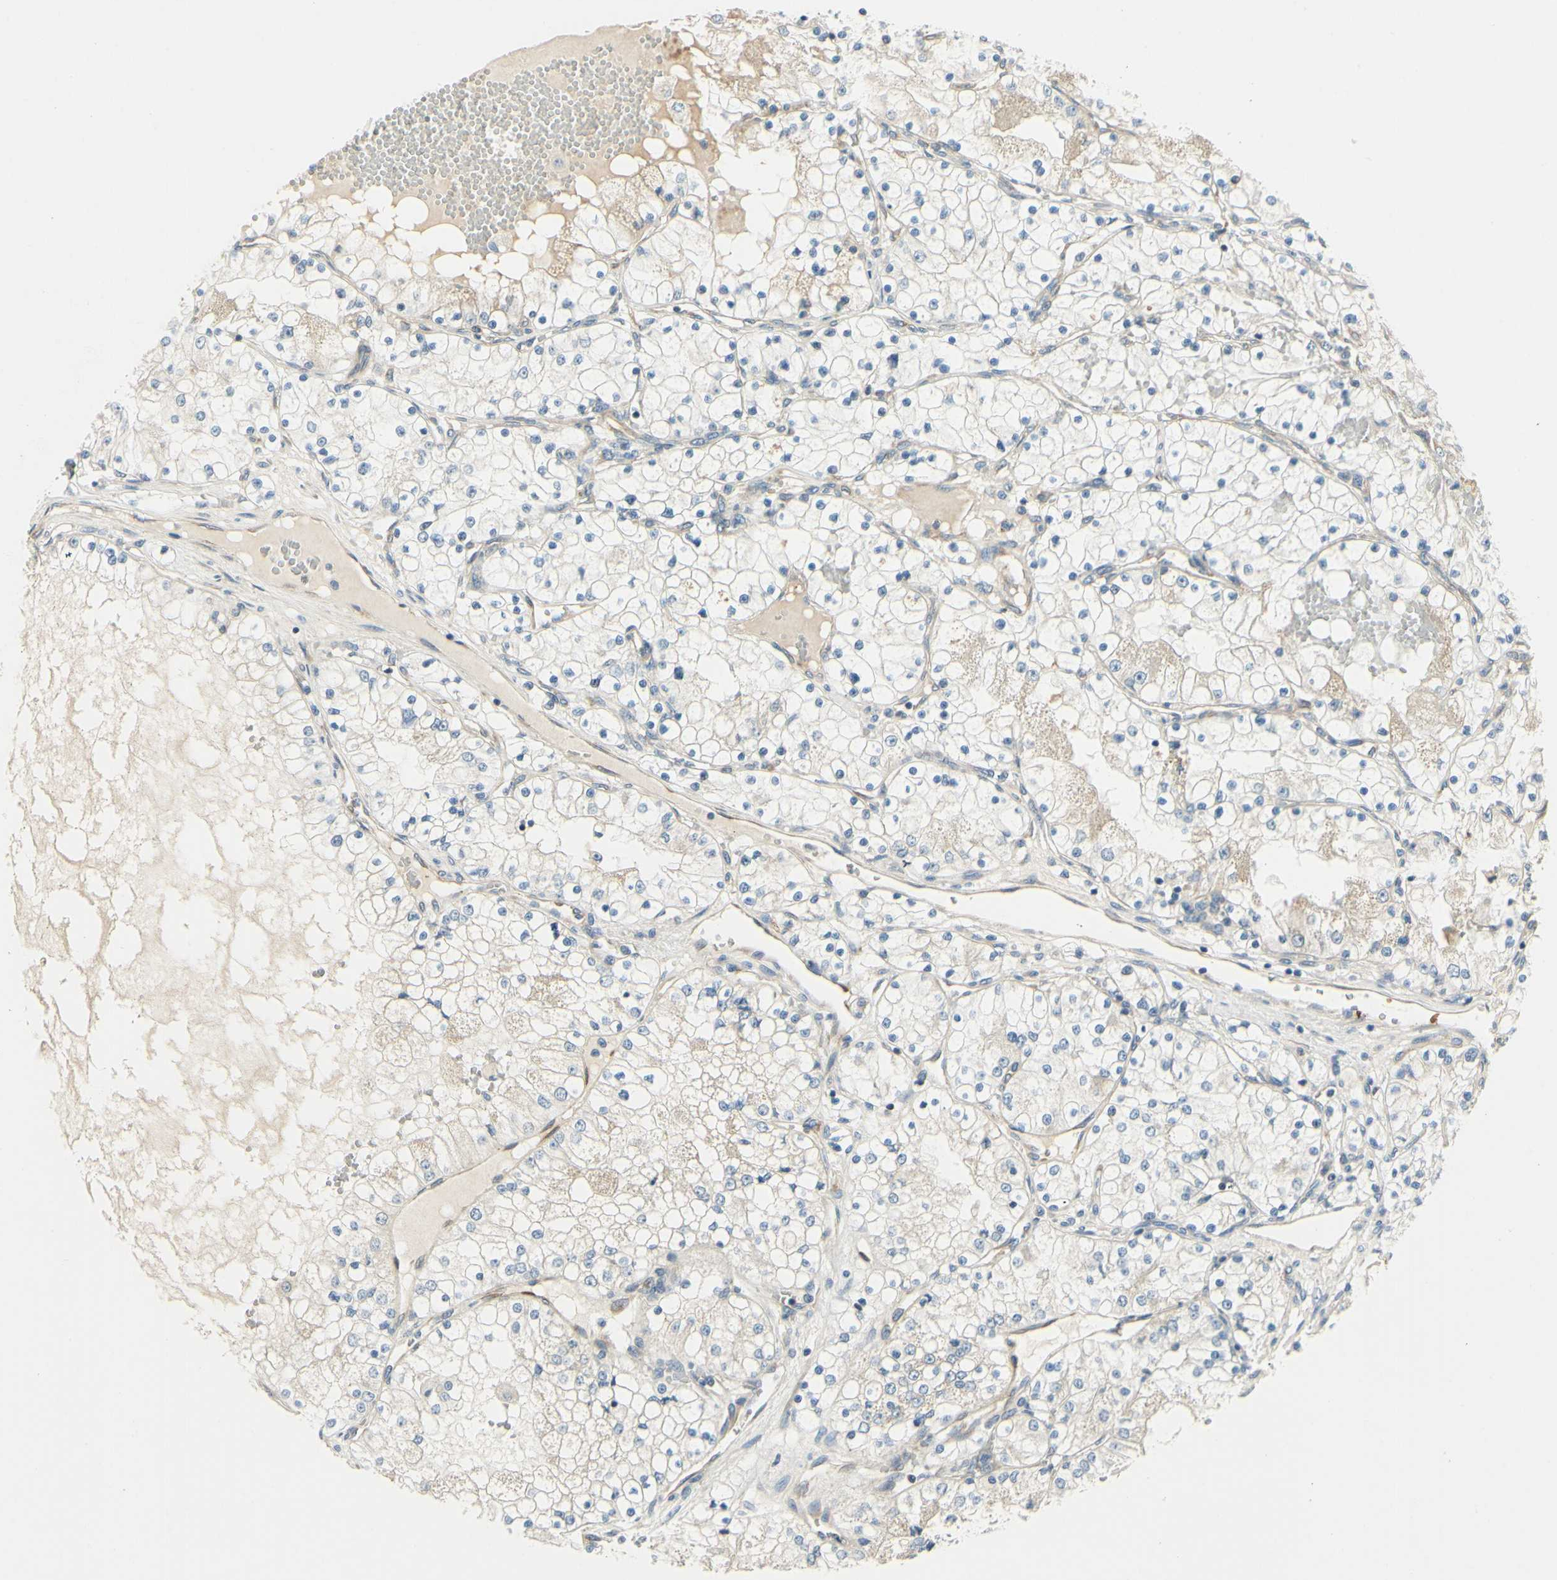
{"staining": {"intensity": "negative", "quantity": "none", "location": "none"}, "tissue": "renal cancer", "cell_type": "Tumor cells", "image_type": "cancer", "snomed": [{"axis": "morphology", "description": "Adenocarcinoma, NOS"}, {"axis": "topography", "description": "Kidney"}], "caption": "Renal adenocarcinoma was stained to show a protein in brown. There is no significant expression in tumor cells.", "gene": "IGDCC4", "patient": {"sex": "male", "age": 68}}